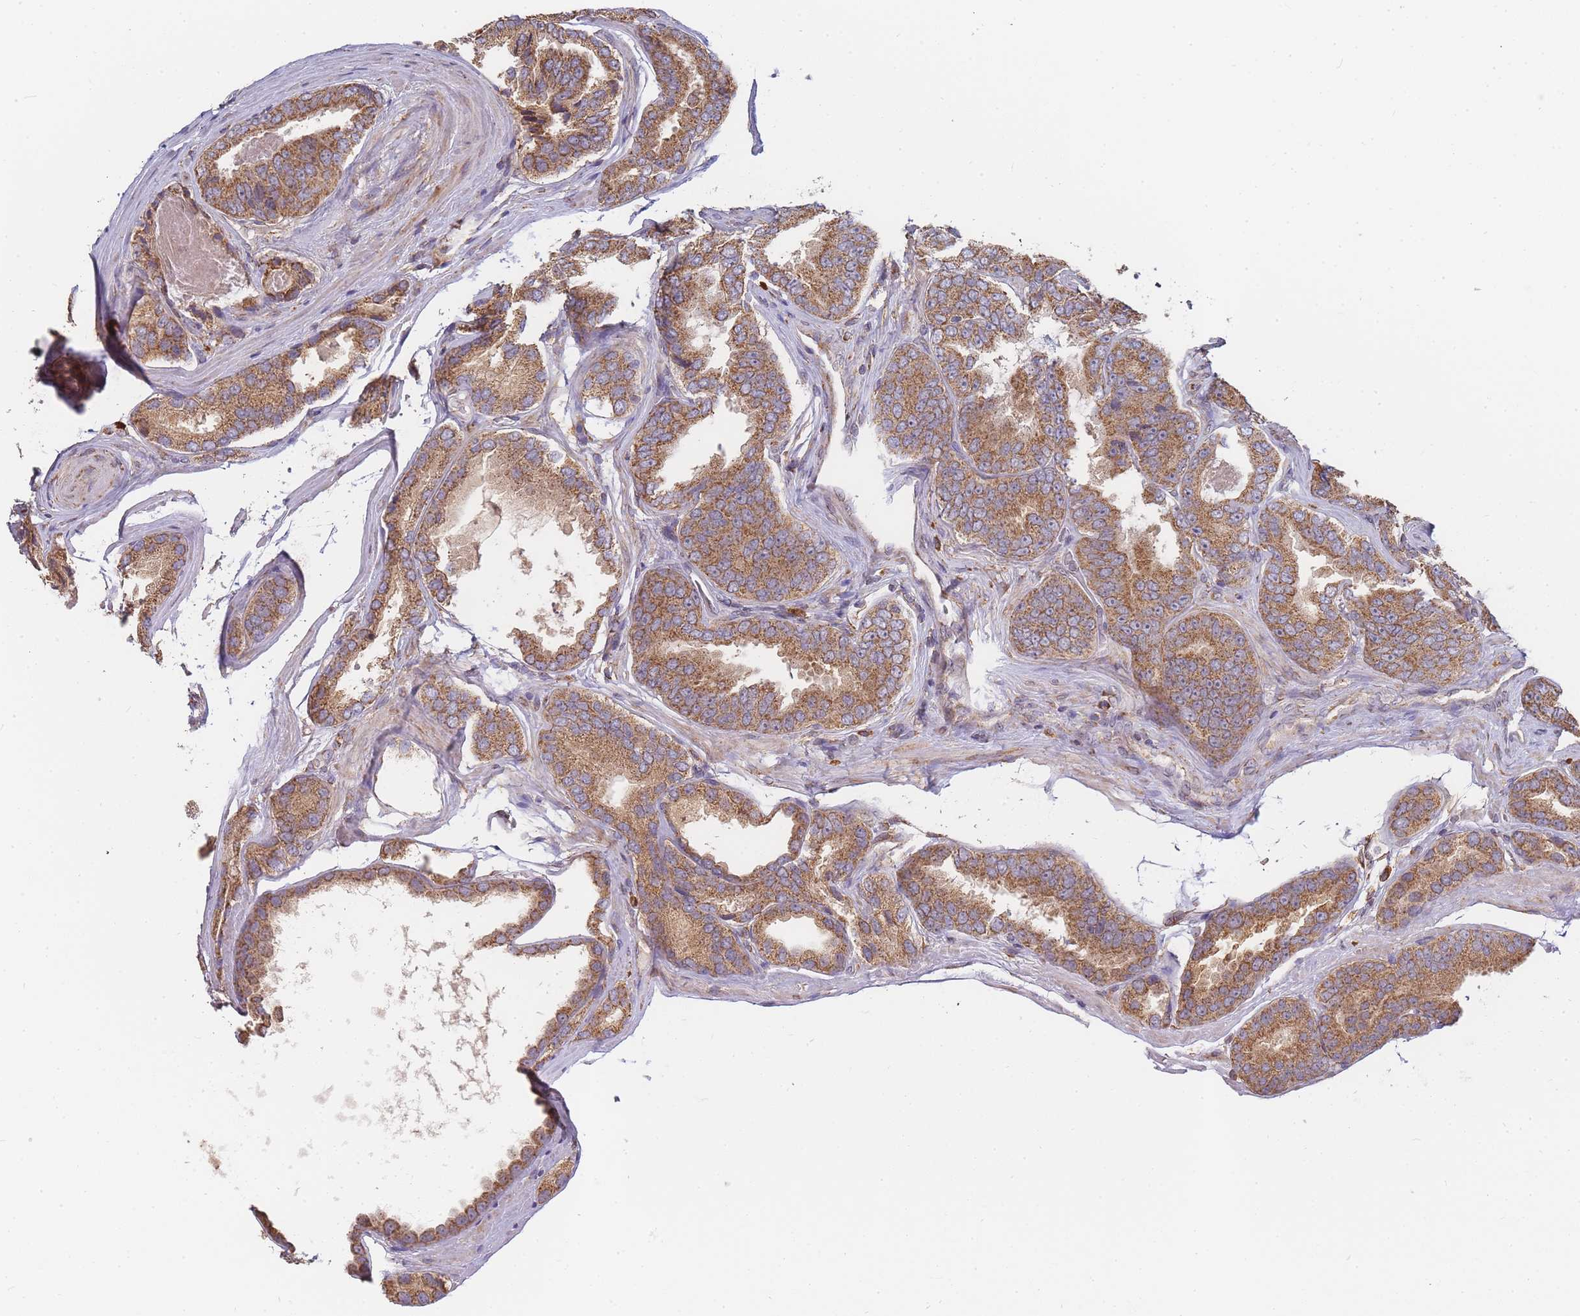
{"staining": {"intensity": "moderate", "quantity": ">75%", "location": "cytoplasmic/membranous"}, "tissue": "prostate cancer", "cell_type": "Tumor cells", "image_type": "cancer", "snomed": [{"axis": "morphology", "description": "Adenocarcinoma, High grade"}, {"axis": "topography", "description": "Prostate"}], "caption": "Immunohistochemical staining of human prostate high-grade adenocarcinoma reveals medium levels of moderate cytoplasmic/membranous protein positivity in about >75% of tumor cells. Immunohistochemistry stains the protein in brown and the nuclei are stained blue.", "gene": "ADCY9", "patient": {"sex": "male", "age": 72}}